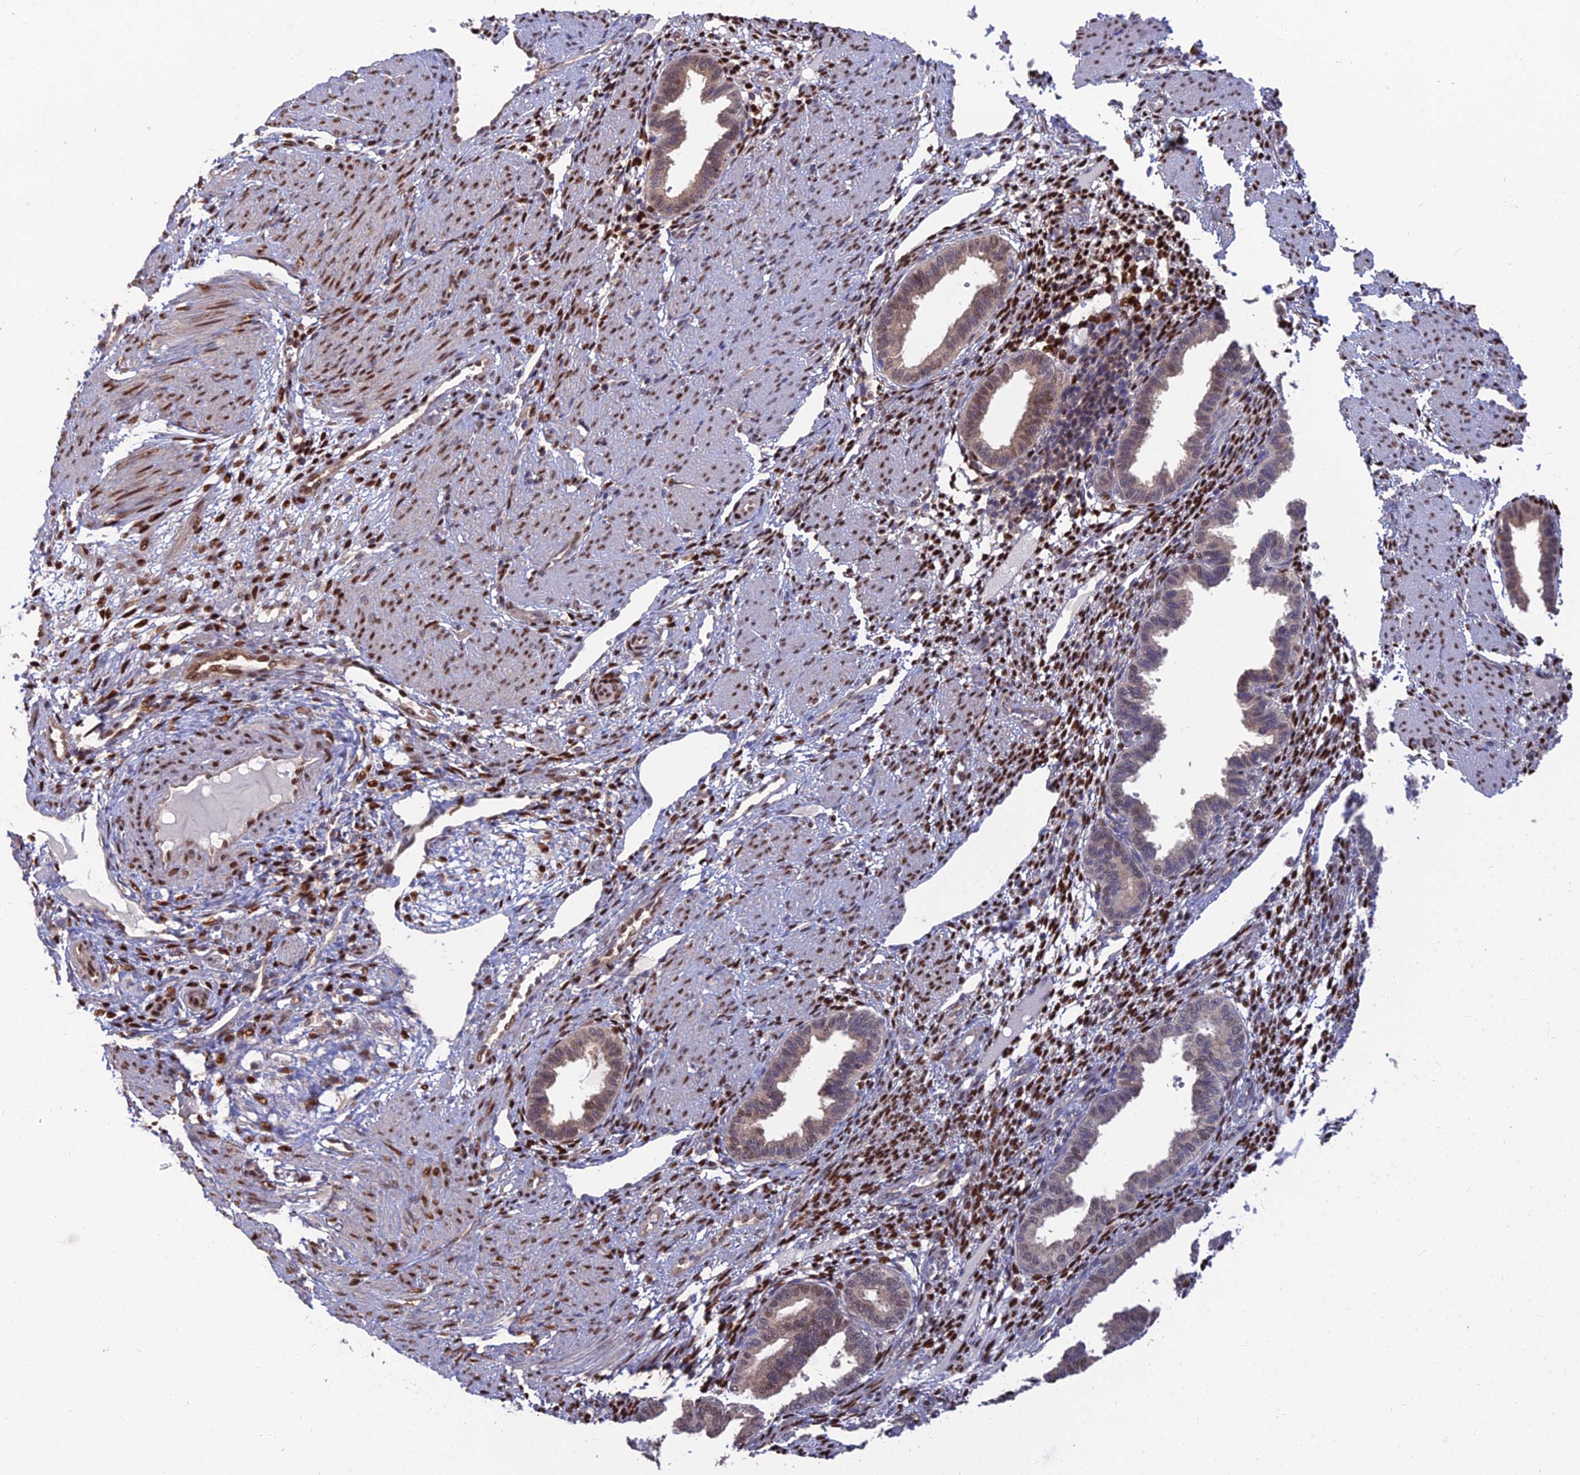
{"staining": {"intensity": "strong", "quantity": "25%-75%", "location": "nuclear"}, "tissue": "endometrium", "cell_type": "Cells in endometrial stroma", "image_type": "normal", "snomed": [{"axis": "morphology", "description": "Normal tissue, NOS"}, {"axis": "topography", "description": "Endometrium"}], "caption": "Cells in endometrial stroma display high levels of strong nuclear expression in approximately 25%-75% of cells in normal human endometrium. The staining was performed using DAB to visualize the protein expression in brown, while the nuclei were stained in blue with hematoxylin (Magnification: 20x).", "gene": "DNPEP", "patient": {"sex": "female", "age": 33}}